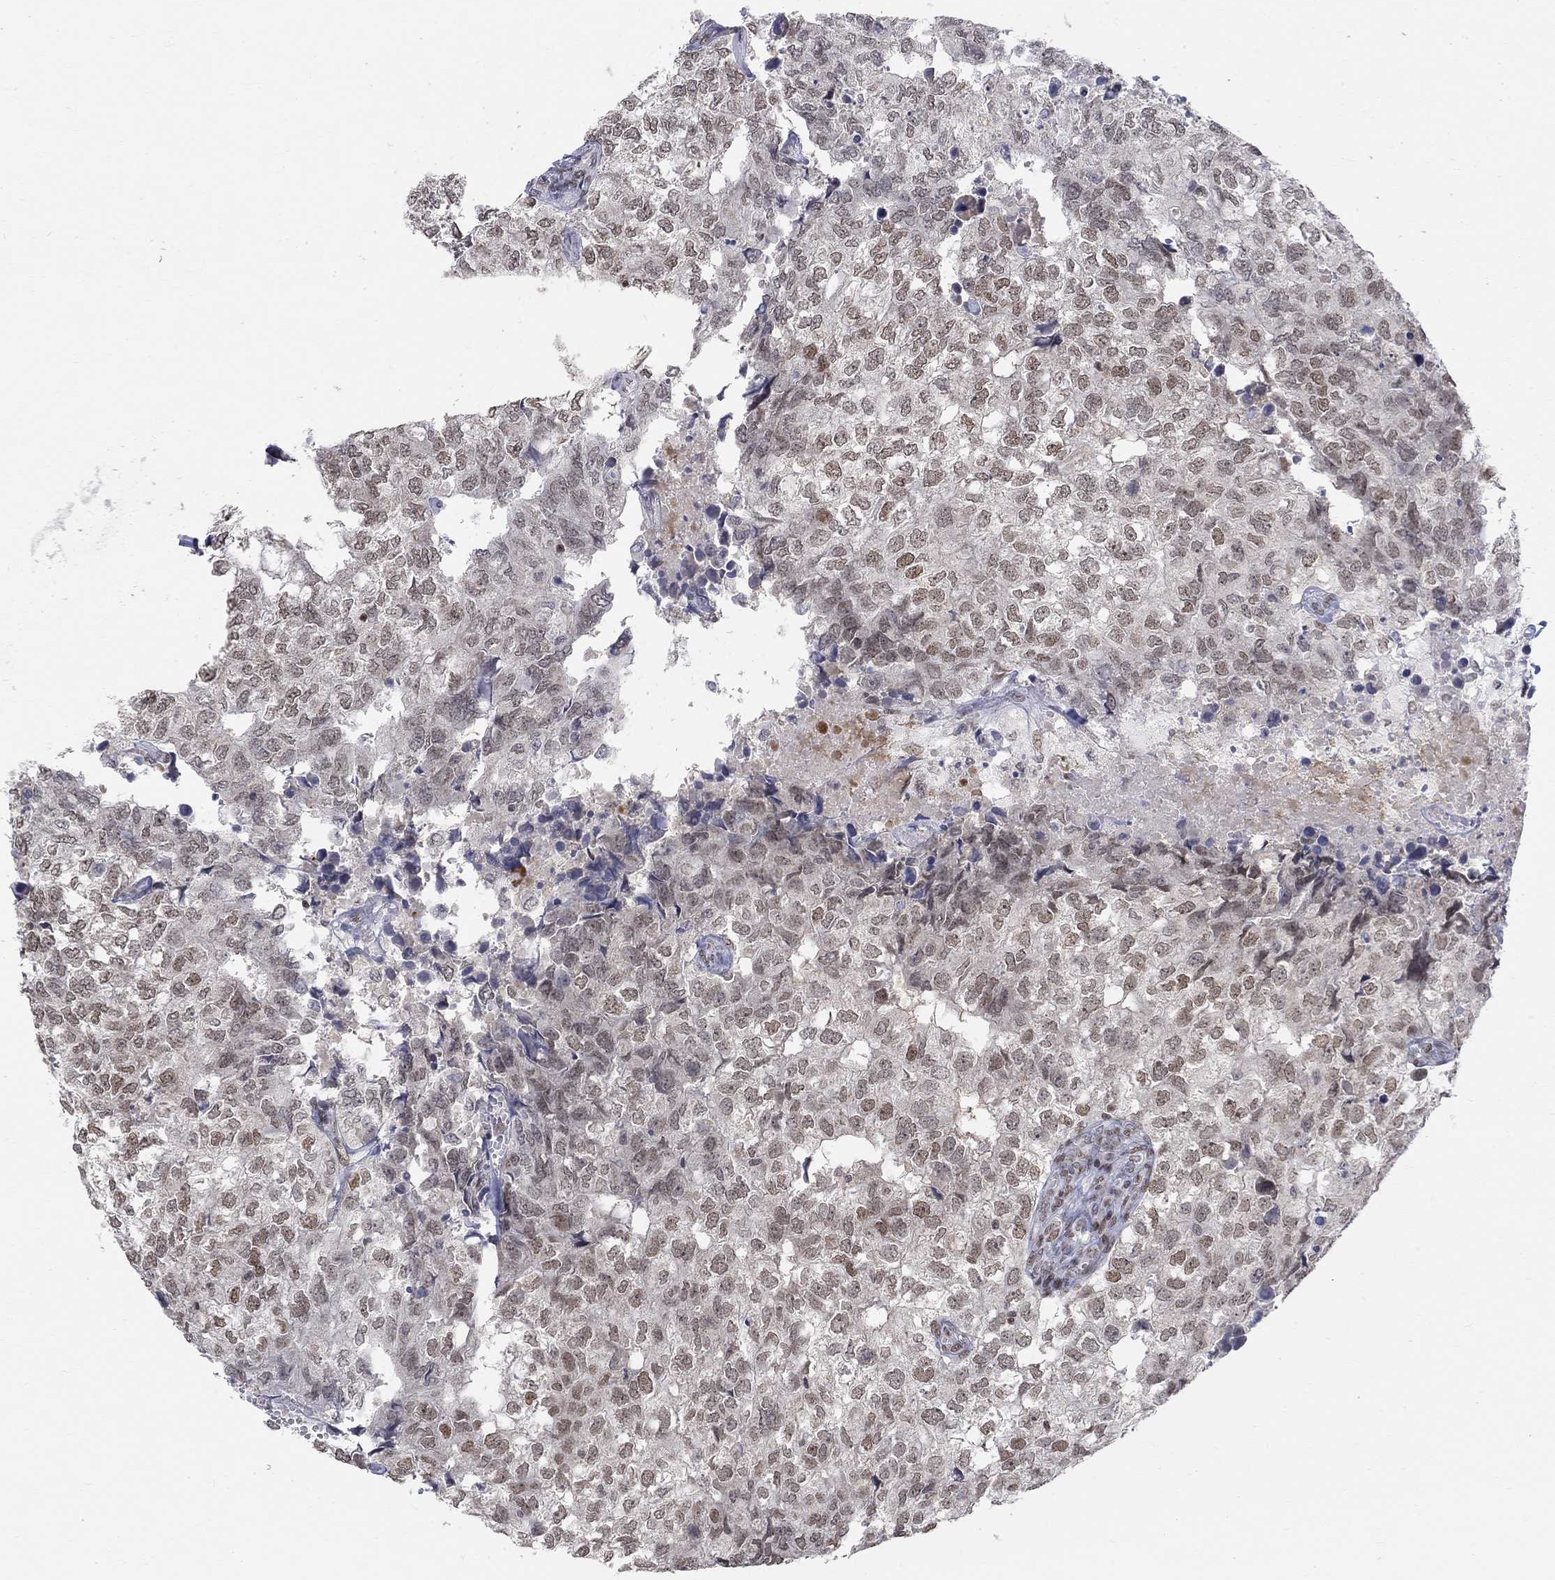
{"staining": {"intensity": "moderate", "quantity": "<25%", "location": "nuclear"}, "tissue": "breast cancer", "cell_type": "Tumor cells", "image_type": "cancer", "snomed": [{"axis": "morphology", "description": "Duct carcinoma"}, {"axis": "topography", "description": "Breast"}], "caption": "The histopathology image shows staining of breast cancer, revealing moderate nuclear protein expression (brown color) within tumor cells. The protein is shown in brown color, while the nuclei are stained blue.", "gene": "KLF12", "patient": {"sex": "female", "age": 30}}